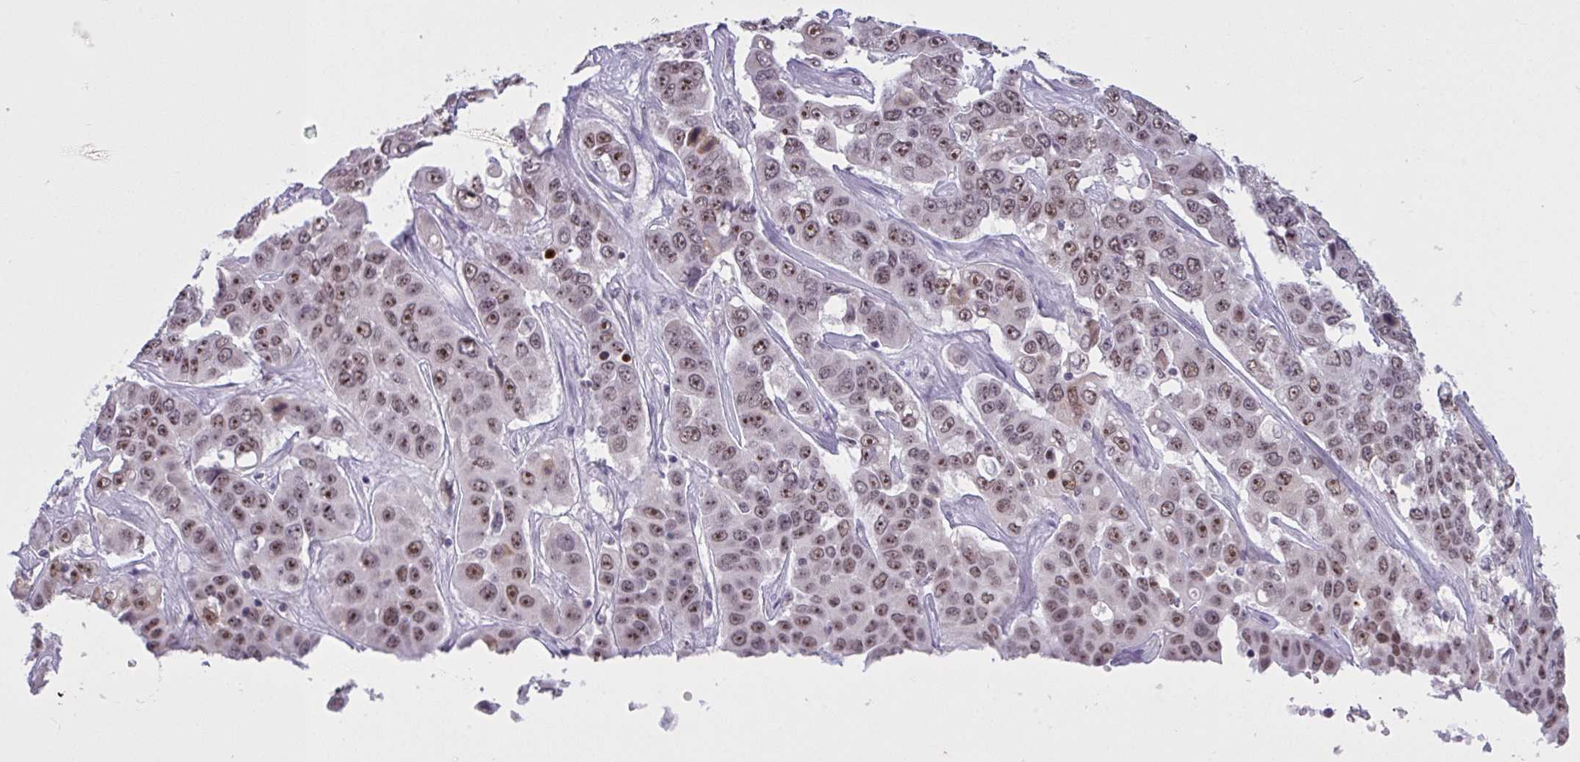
{"staining": {"intensity": "moderate", "quantity": ">75%", "location": "nuclear"}, "tissue": "liver cancer", "cell_type": "Tumor cells", "image_type": "cancer", "snomed": [{"axis": "morphology", "description": "Cholangiocarcinoma"}, {"axis": "topography", "description": "Liver"}], "caption": "The micrograph exhibits a brown stain indicating the presence of a protein in the nuclear of tumor cells in liver cancer (cholangiocarcinoma).", "gene": "TGM6", "patient": {"sex": "female", "age": 52}}